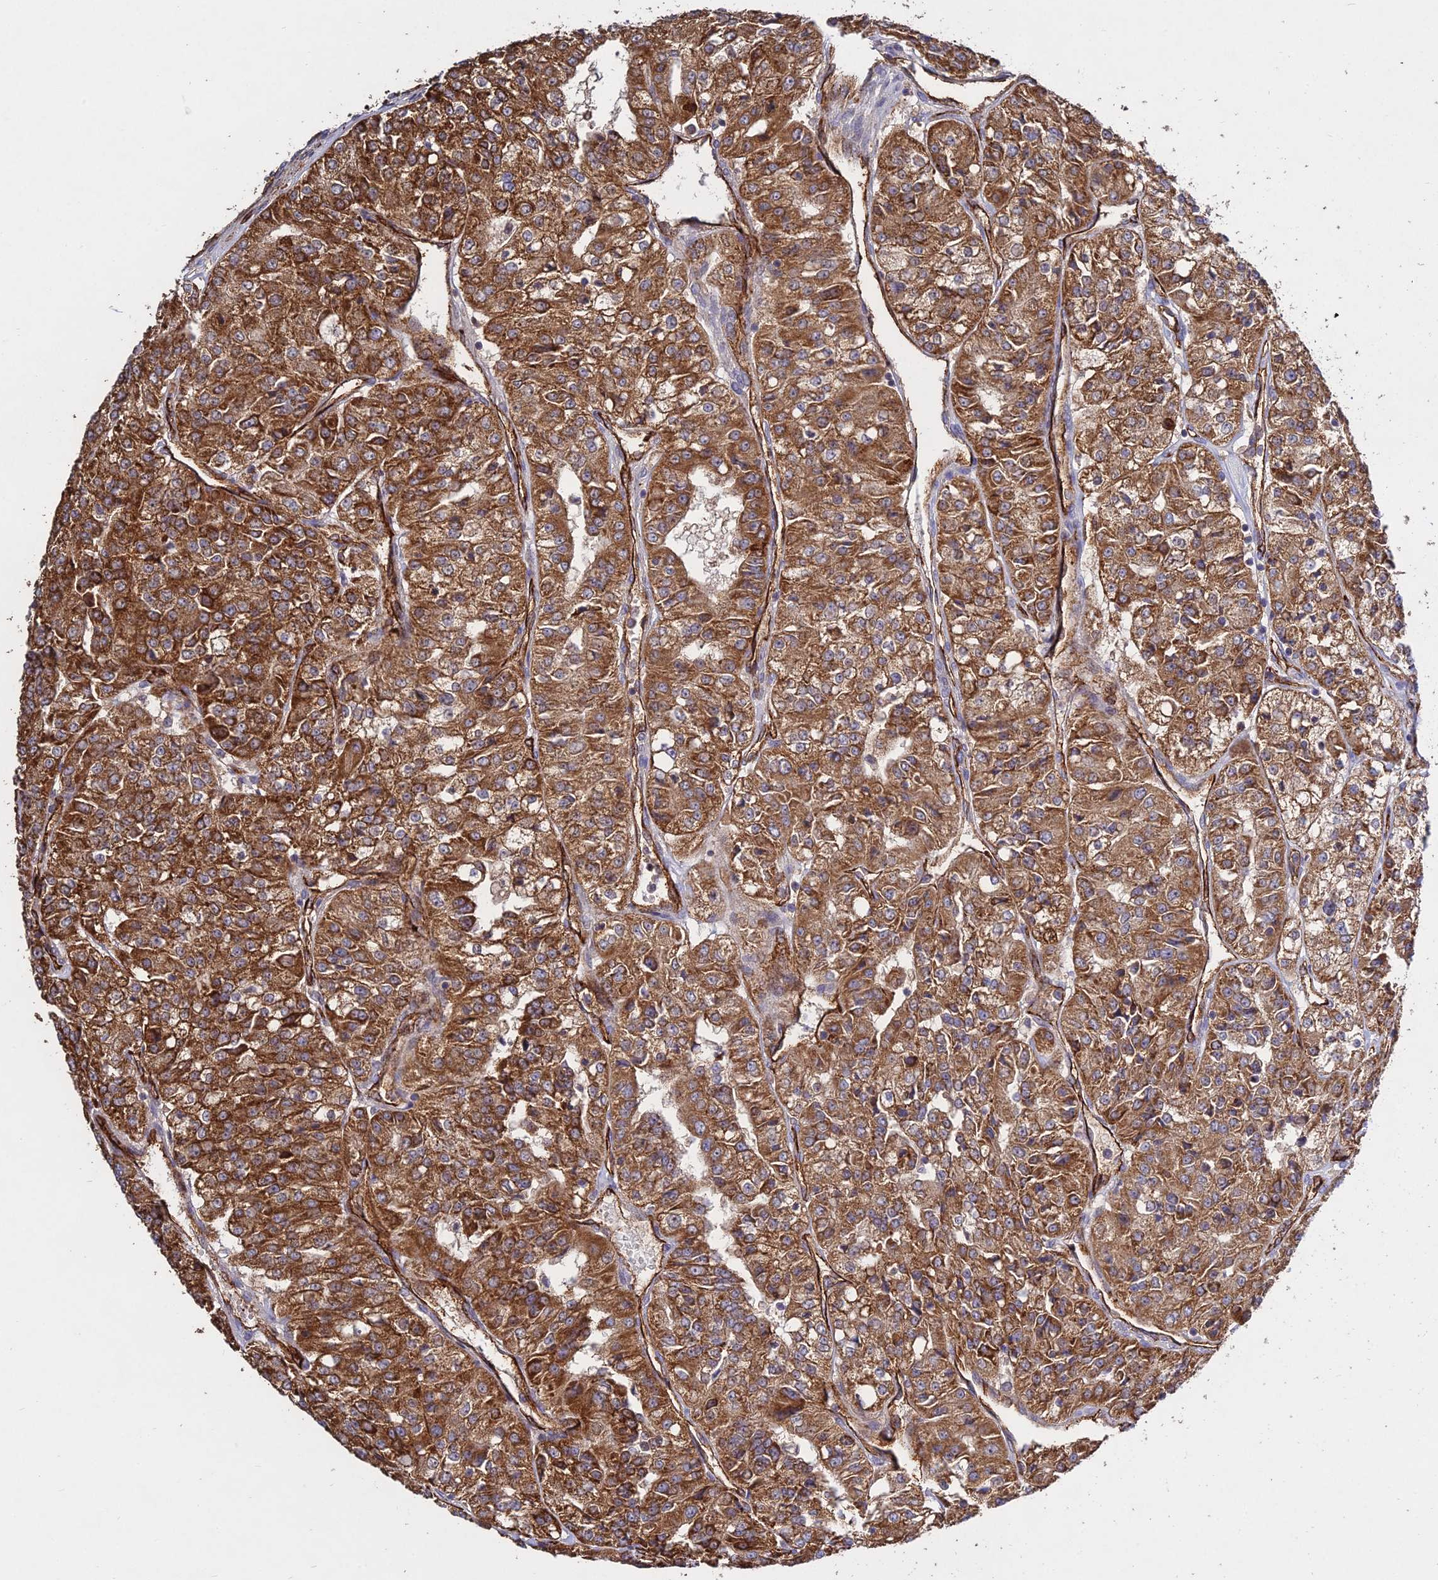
{"staining": {"intensity": "strong", "quantity": ">75%", "location": "cytoplasmic/membranous"}, "tissue": "renal cancer", "cell_type": "Tumor cells", "image_type": "cancer", "snomed": [{"axis": "morphology", "description": "Adenocarcinoma, NOS"}, {"axis": "topography", "description": "Kidney"}], "caption": "Human renal cancer (adenocarcinoma) stained for a protein (brown) reveals strong cytoplasmic/membranous positive staining in about >75% of tumor cells.", "gene": "GRTP1", "patient": {"sex": "female", "age": 63}}